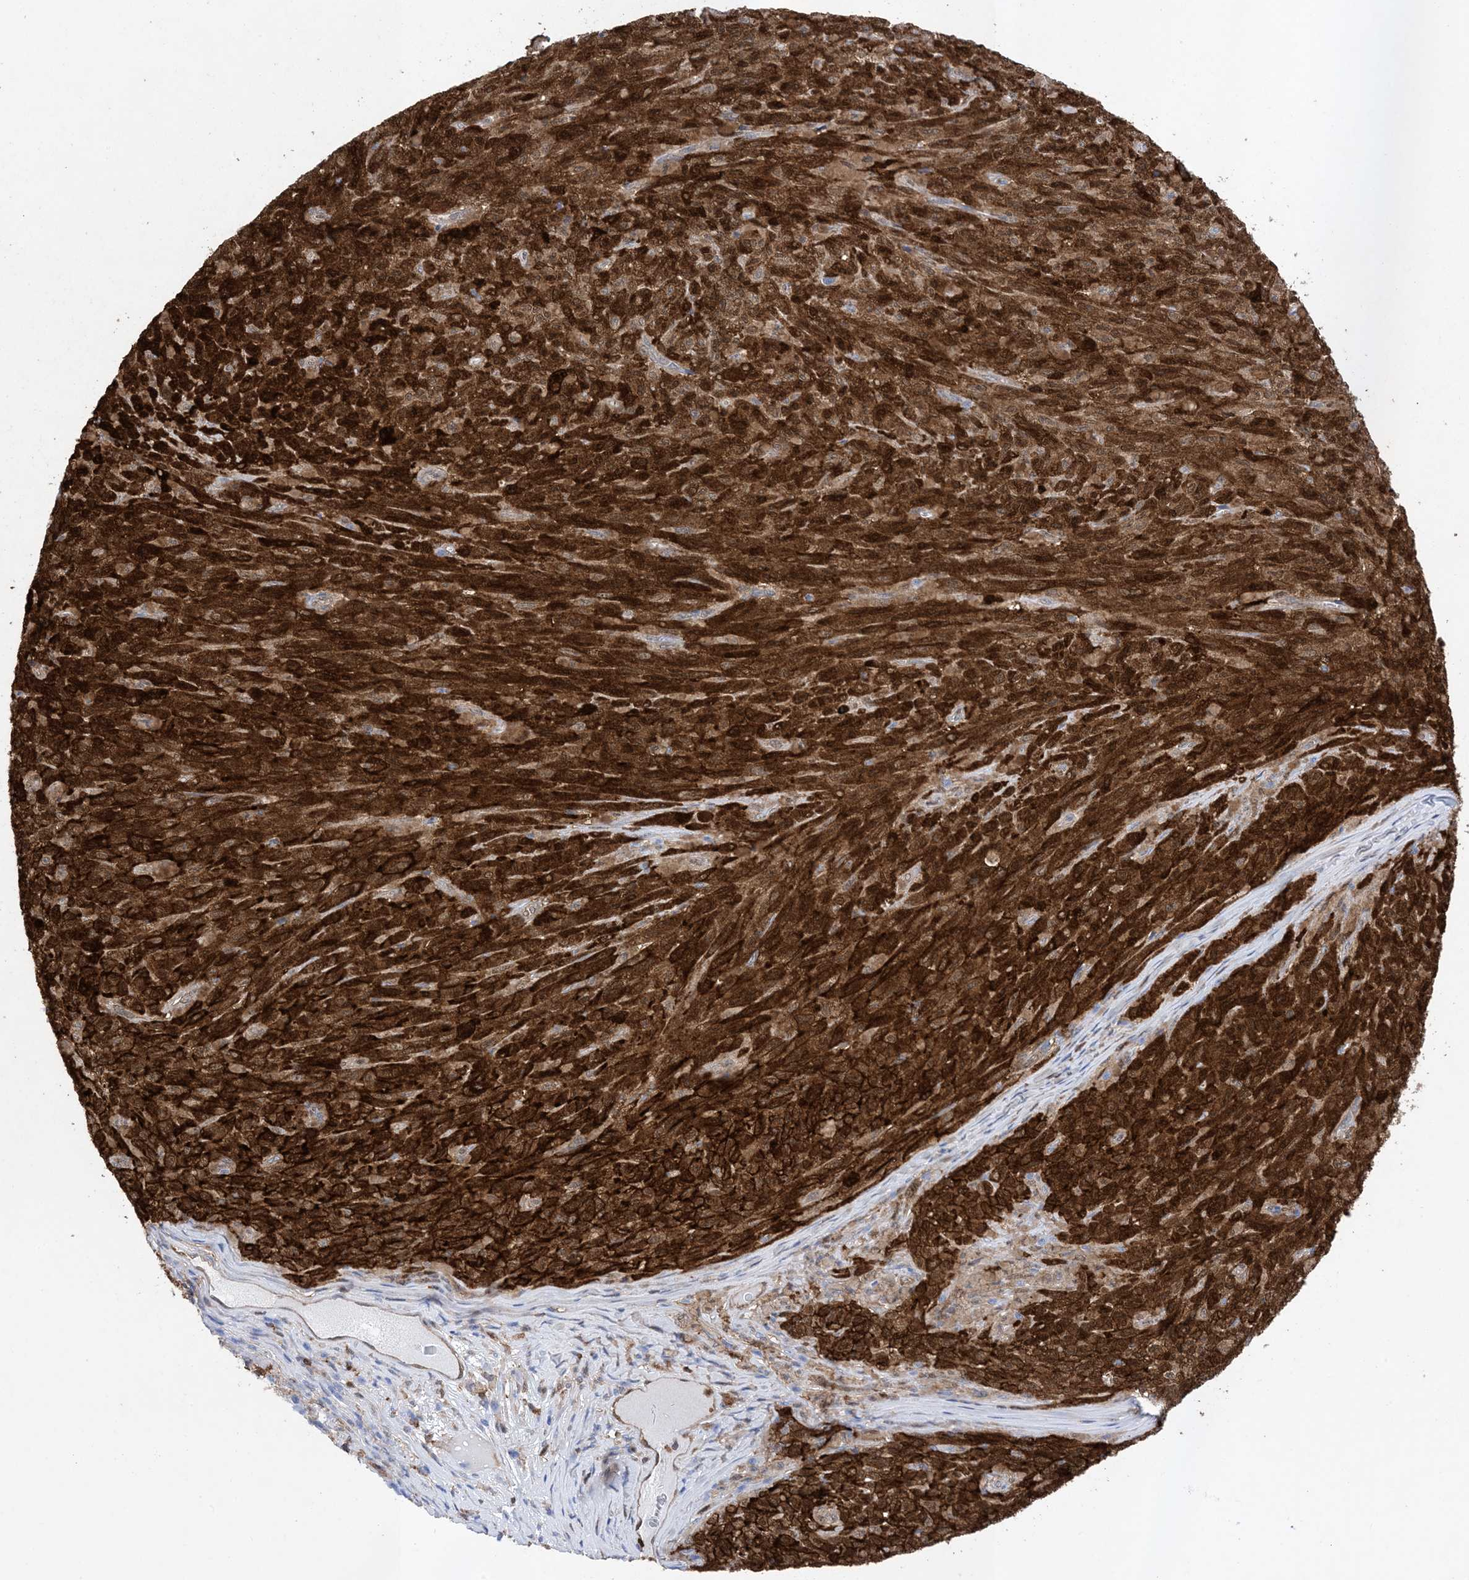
{"staining": {"intensity": "strong", "quantity": ">75%", "location": "cytoplasmic/membranous"}, "tissue": "melanoma", "cell_type": "Tumor cells", "image_type": "cancer", "snomed": [{"axis": "morphology", "description": "Malignant melanoma, NOS"}, {"axis": "topography", "description": "Skin"}], "caption": "Immunohistochemistry (IHC) staining of melanoma, which displays high levels of strong cytoplasmic/membranous positivity in about >75% of tumor cells indicating strong cytoplasmic/membranous protein positivity. The staining was performed using DAB (3,3'-diaminobenzidine) (brown) for protein detection and nuclei were counterstained in hematoxylin (blue).", "gene": "ANXA1", "patient": {"sex": "female", "age": 82}}